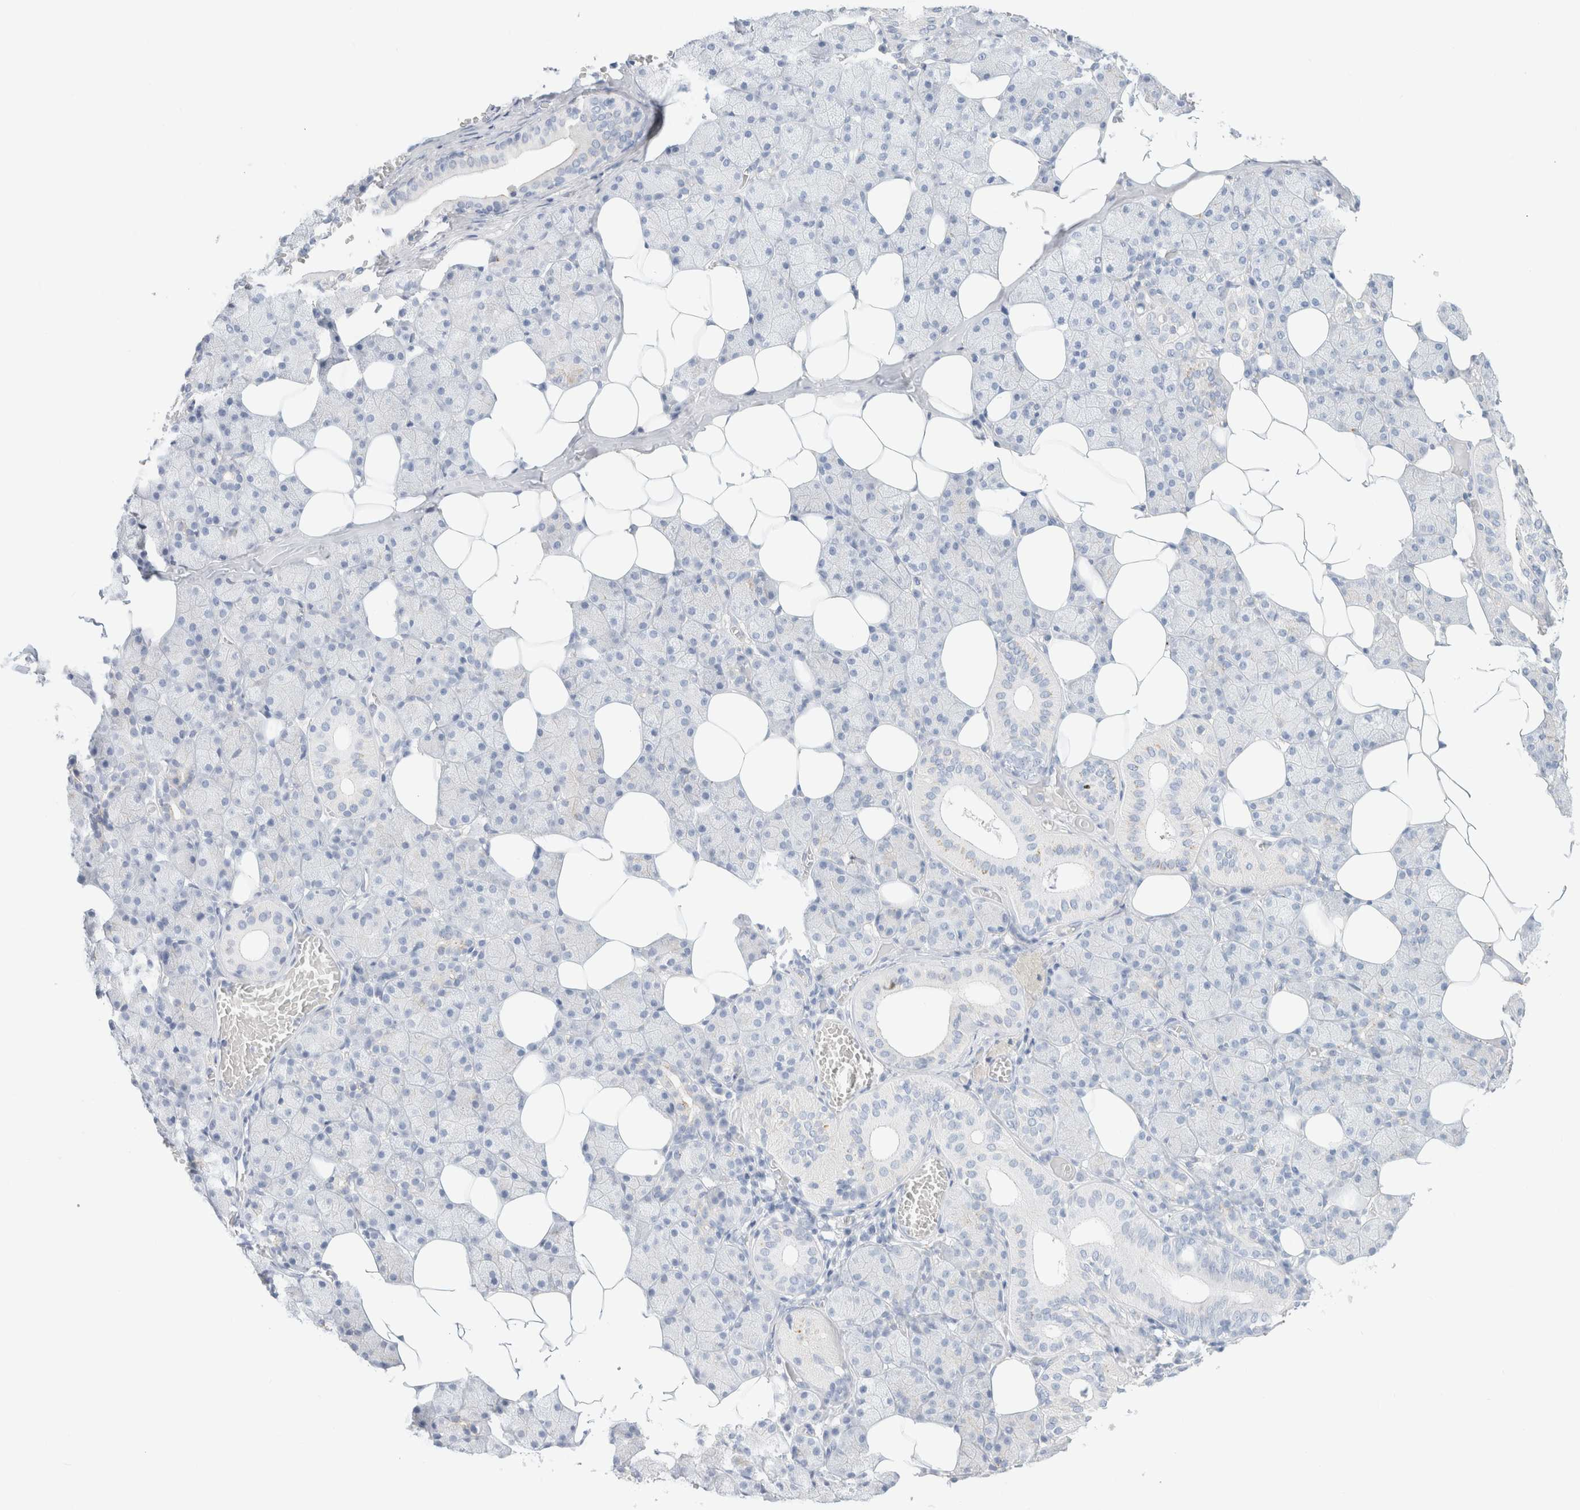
{"staining": {"intensity": "negative", "quantity": "none", "location": "none"}, "tissue": "salivary gland", "cell_type": "Glandular cells", "image_type": "normal", "snomed": [{"axis": "morphology", "description": "Normal tissue, NOS"}, {"axis": "topography", "description": "Salivary gland"}], "caption": "Protein analysis of normal salivary gland displays no significant expression in glandular cells. (DAB IHC with hematoxylin counter stain).", "gene": "CPQ", "patient": {"sex": "female", "age": 33}}